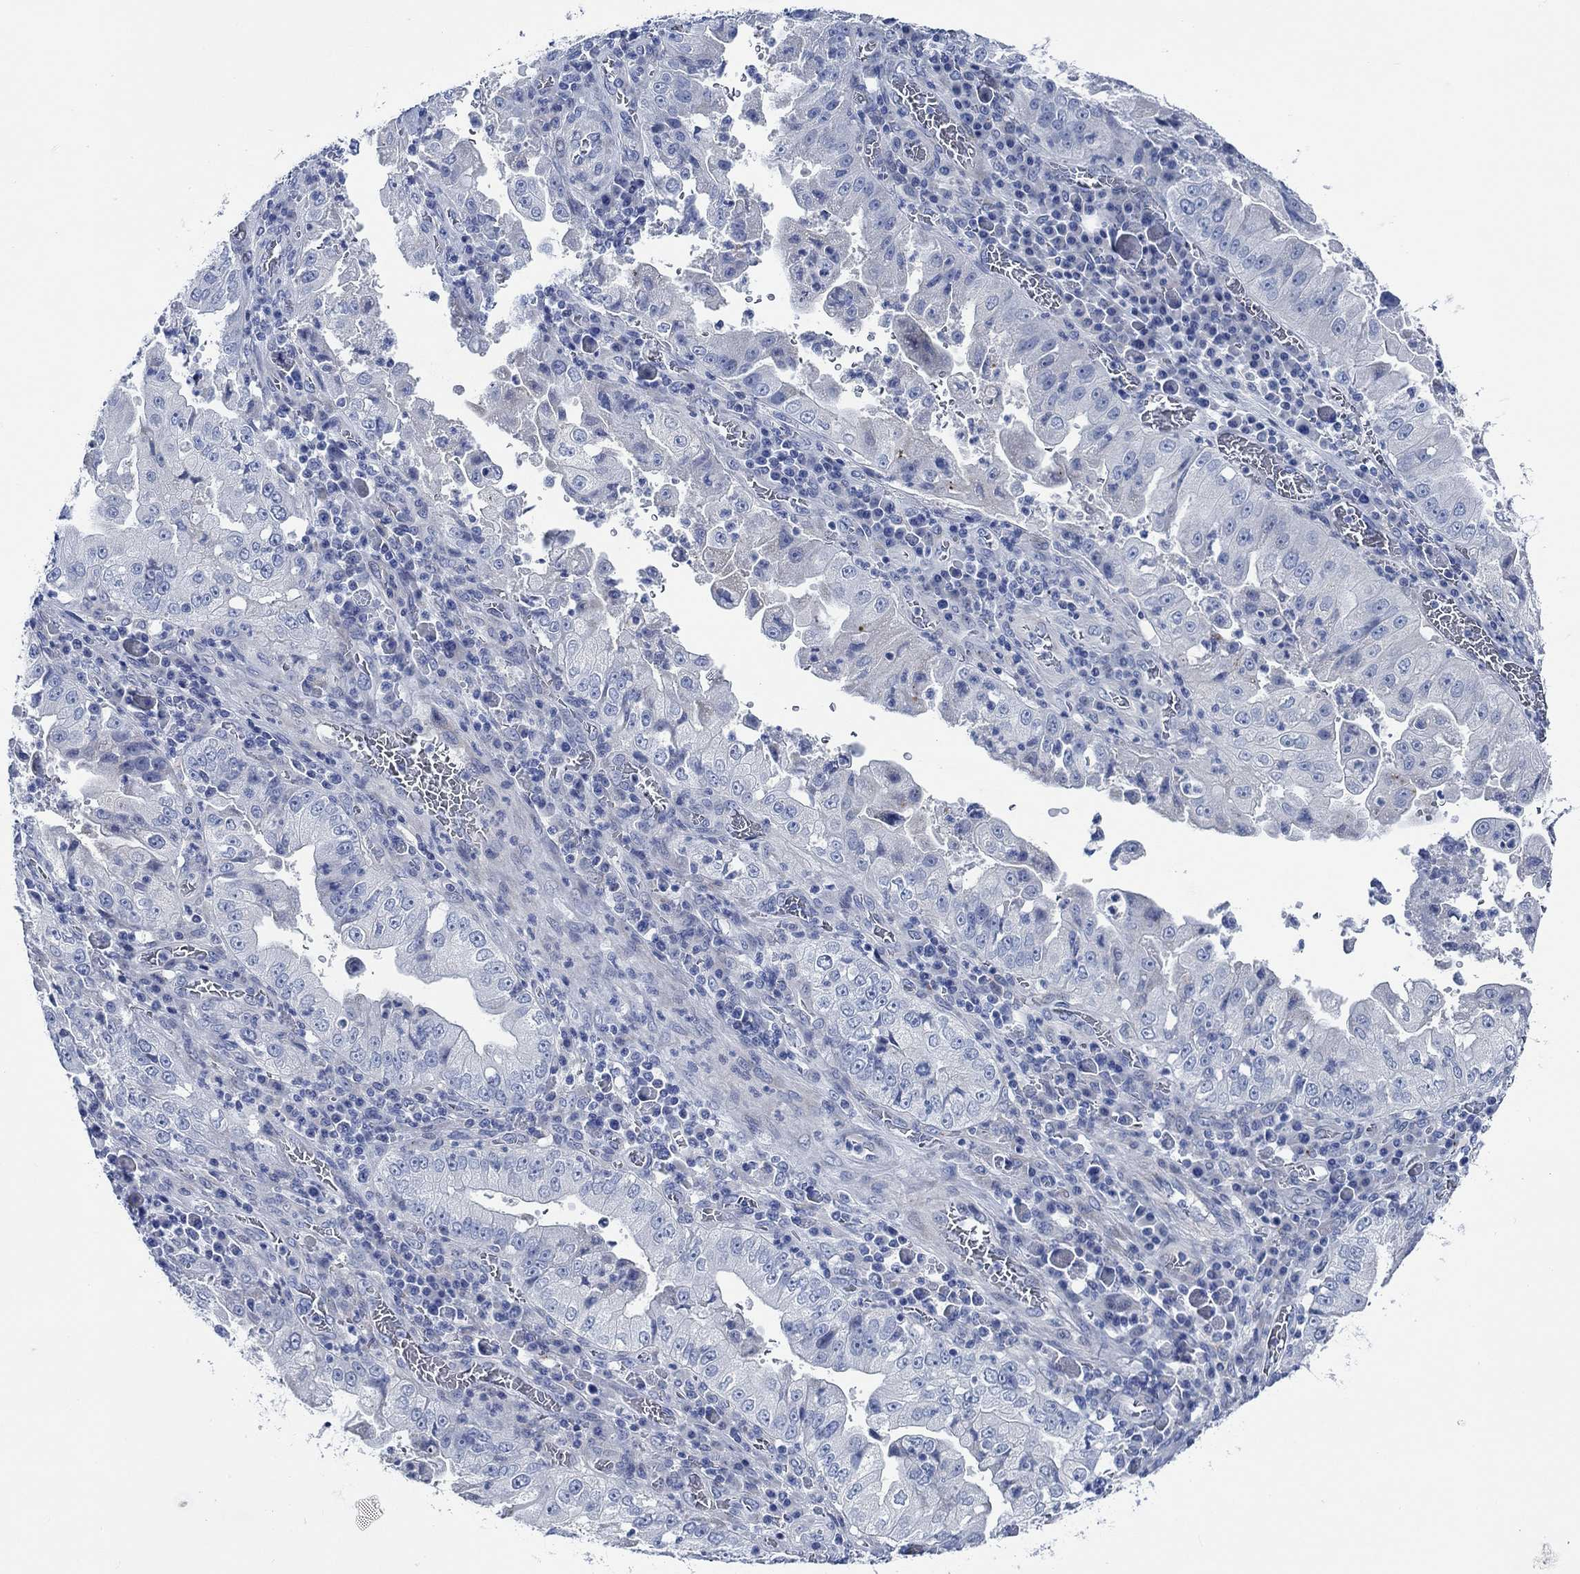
{"staining": {"intensity": "negative", "quantity": "none", "location": "none"}, "tissue": "stomach cancer", "cell_type": "Tumor cells", "image_type": "cancer", "snomed": [{"axis": "morphology", "description": "Adenocarcinoma, NOS"}, {"axis": "topography", "description": "Stomach"}], "caption": "Immunohistochemistry histopathology image of neoplastic tissue: human stomach cancer (adenocarcinoma) stained with DAB (3,3'-diaminobenzidine) demonstrates no significant protein positivity in tumor cells.", "gene": "SVEP1", "patient": {"sex": "male", "age": 76}}